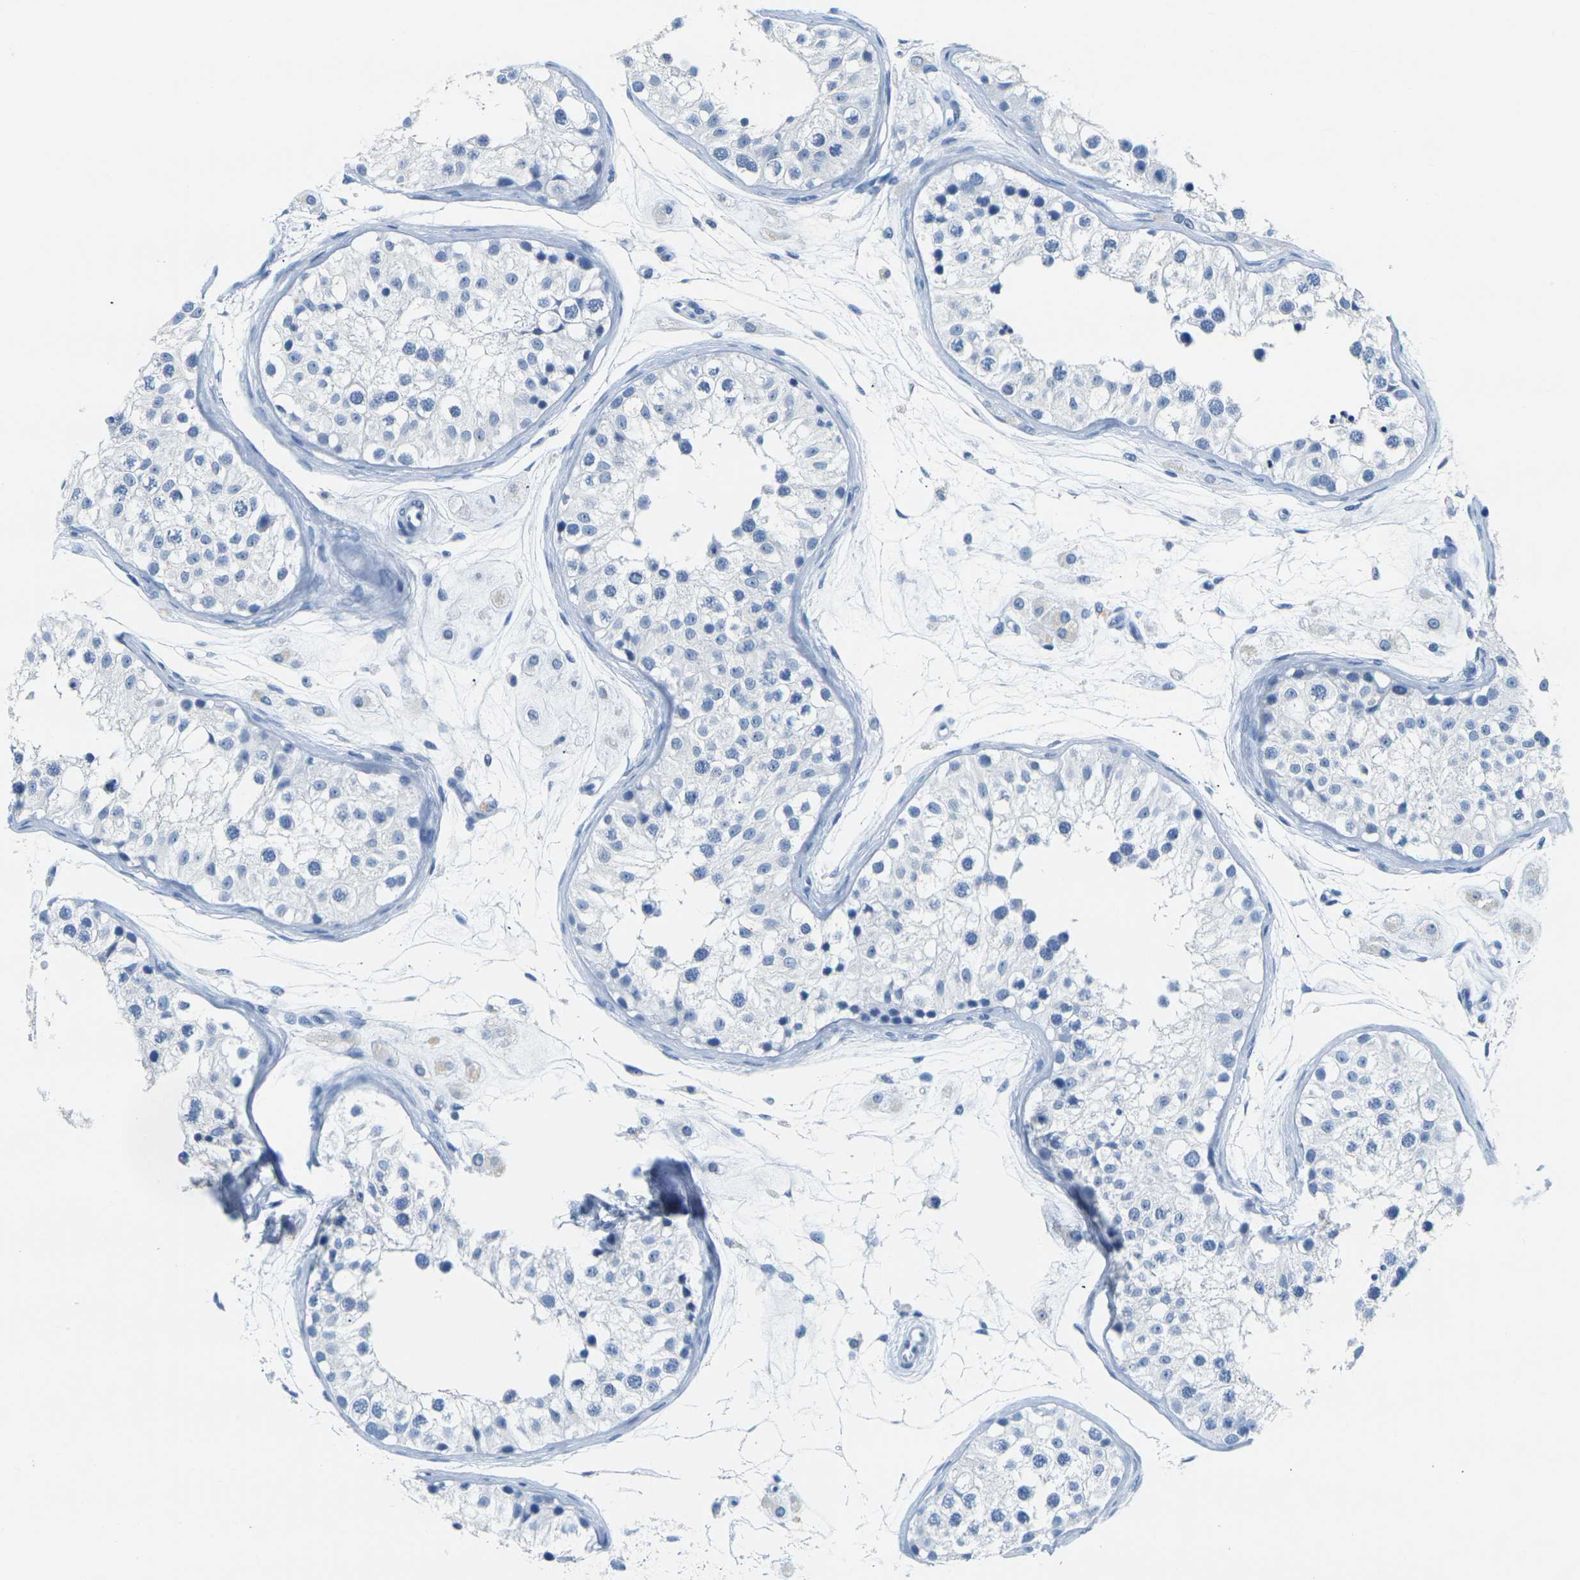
{"staining": {"intensity": "negative", "quantity": "none", "location": "none"}, "tissue": "testis", "cell_type": "Cells in seminiferous ducts", "image_type": "normal", "snomed": [{"axis": "morphology", "description": "Normal tissue, NOS"}, {"axis": "morphology", "description": "Adenocarcinoma, metastatic, NOS"}, {"axis": "topography", "description": "Testis"}], "caption": "There is no significant staining in cells in seminiferous ducts of testis. (DAB IHC with hematoxylin counter stain).", "gene": "CLDN7", "patient": {"sex": "male", "age": 26}}